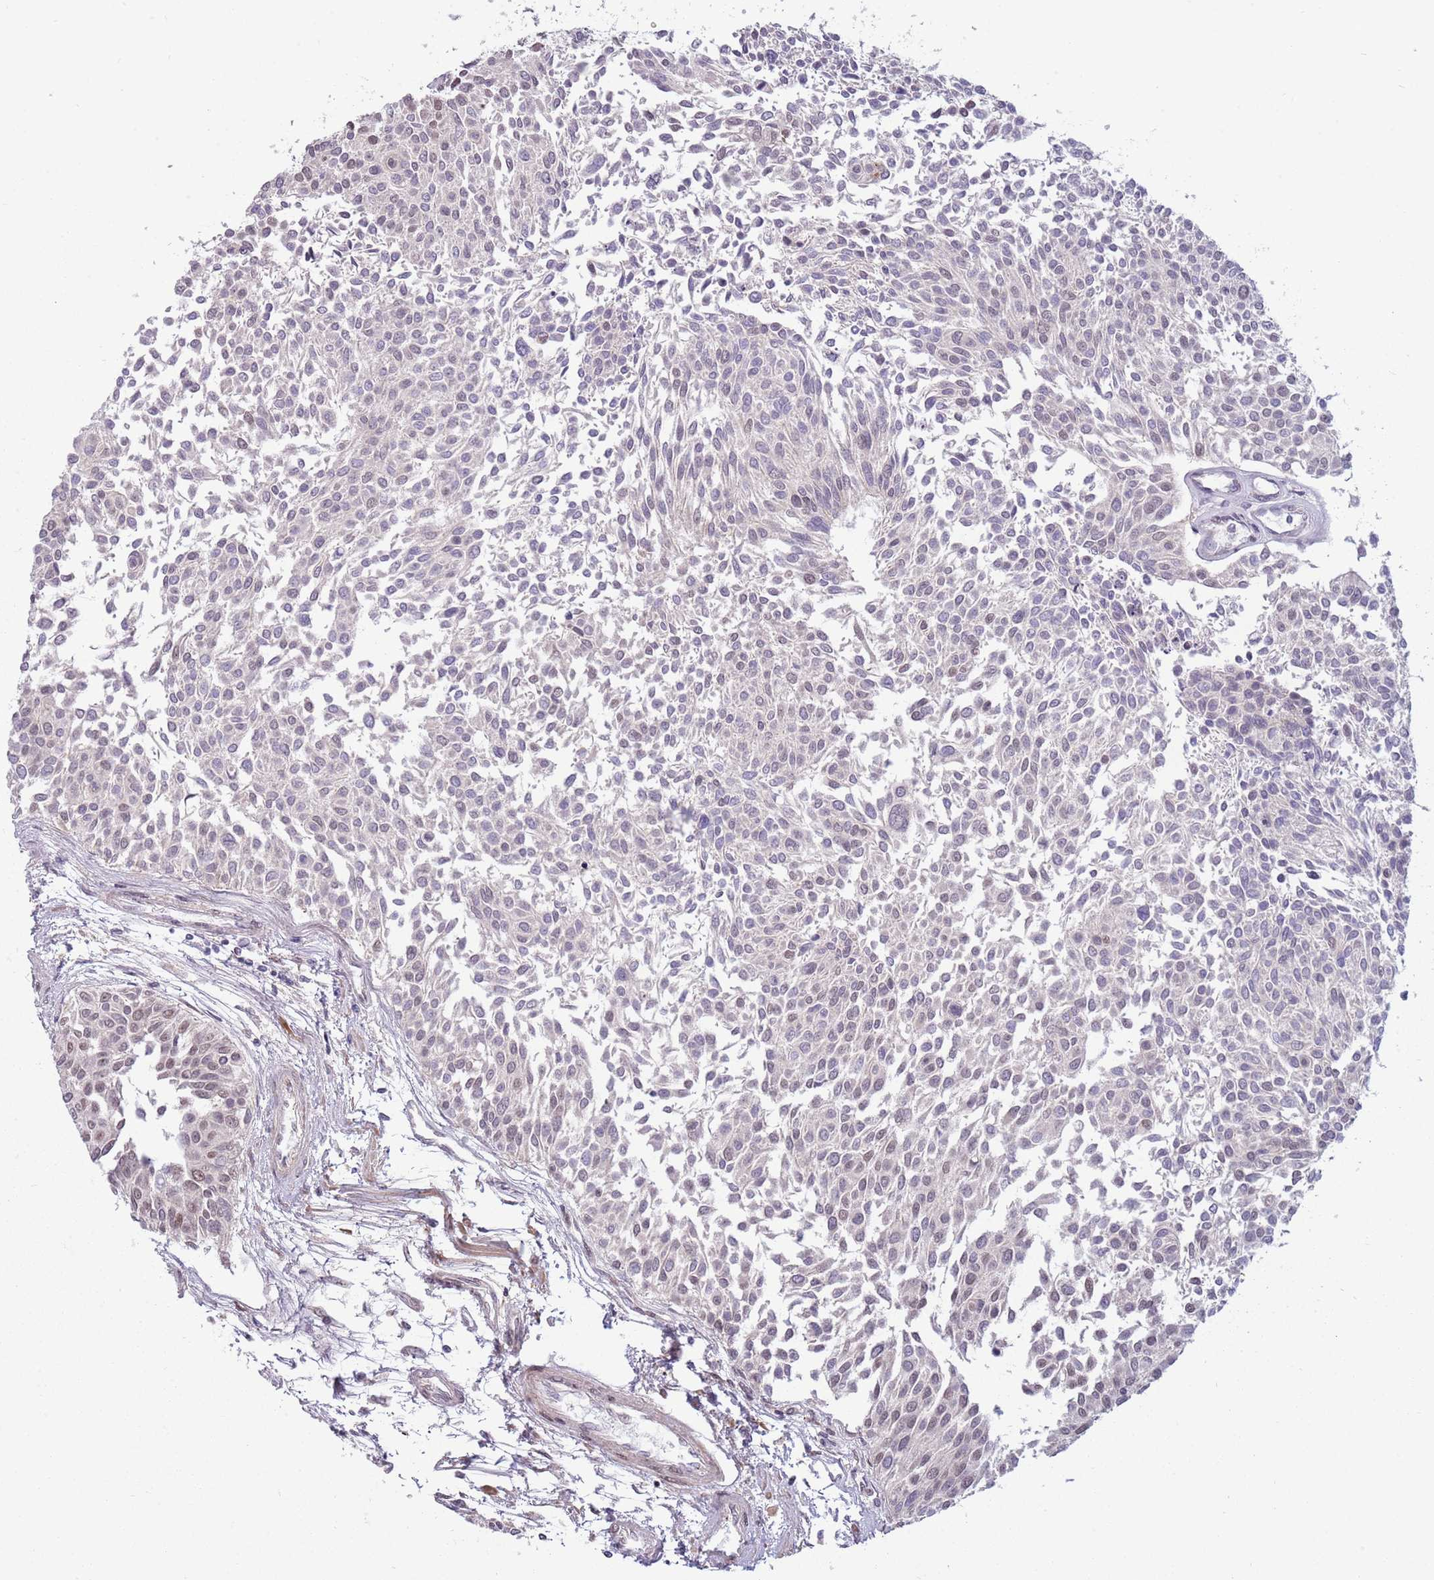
{"staining": {"intensity": "negative", "quantity": "none", "location": "none"}, "tissue": "urothelial cancer", "cell_type": "Tumor cells", "image_type": "cancer", "snomed": [{"axis": "morphology", "description": "Urothelial carcinoma, NOS"}, {"axis": "topography", "description": "Urinary bladder"}], "caption": "This is an IHC image of transitional cell carcinoma. There is no expression in tumor cells.", "gene": "BARD1", "patient": {"sex": "male", "age": 55}}